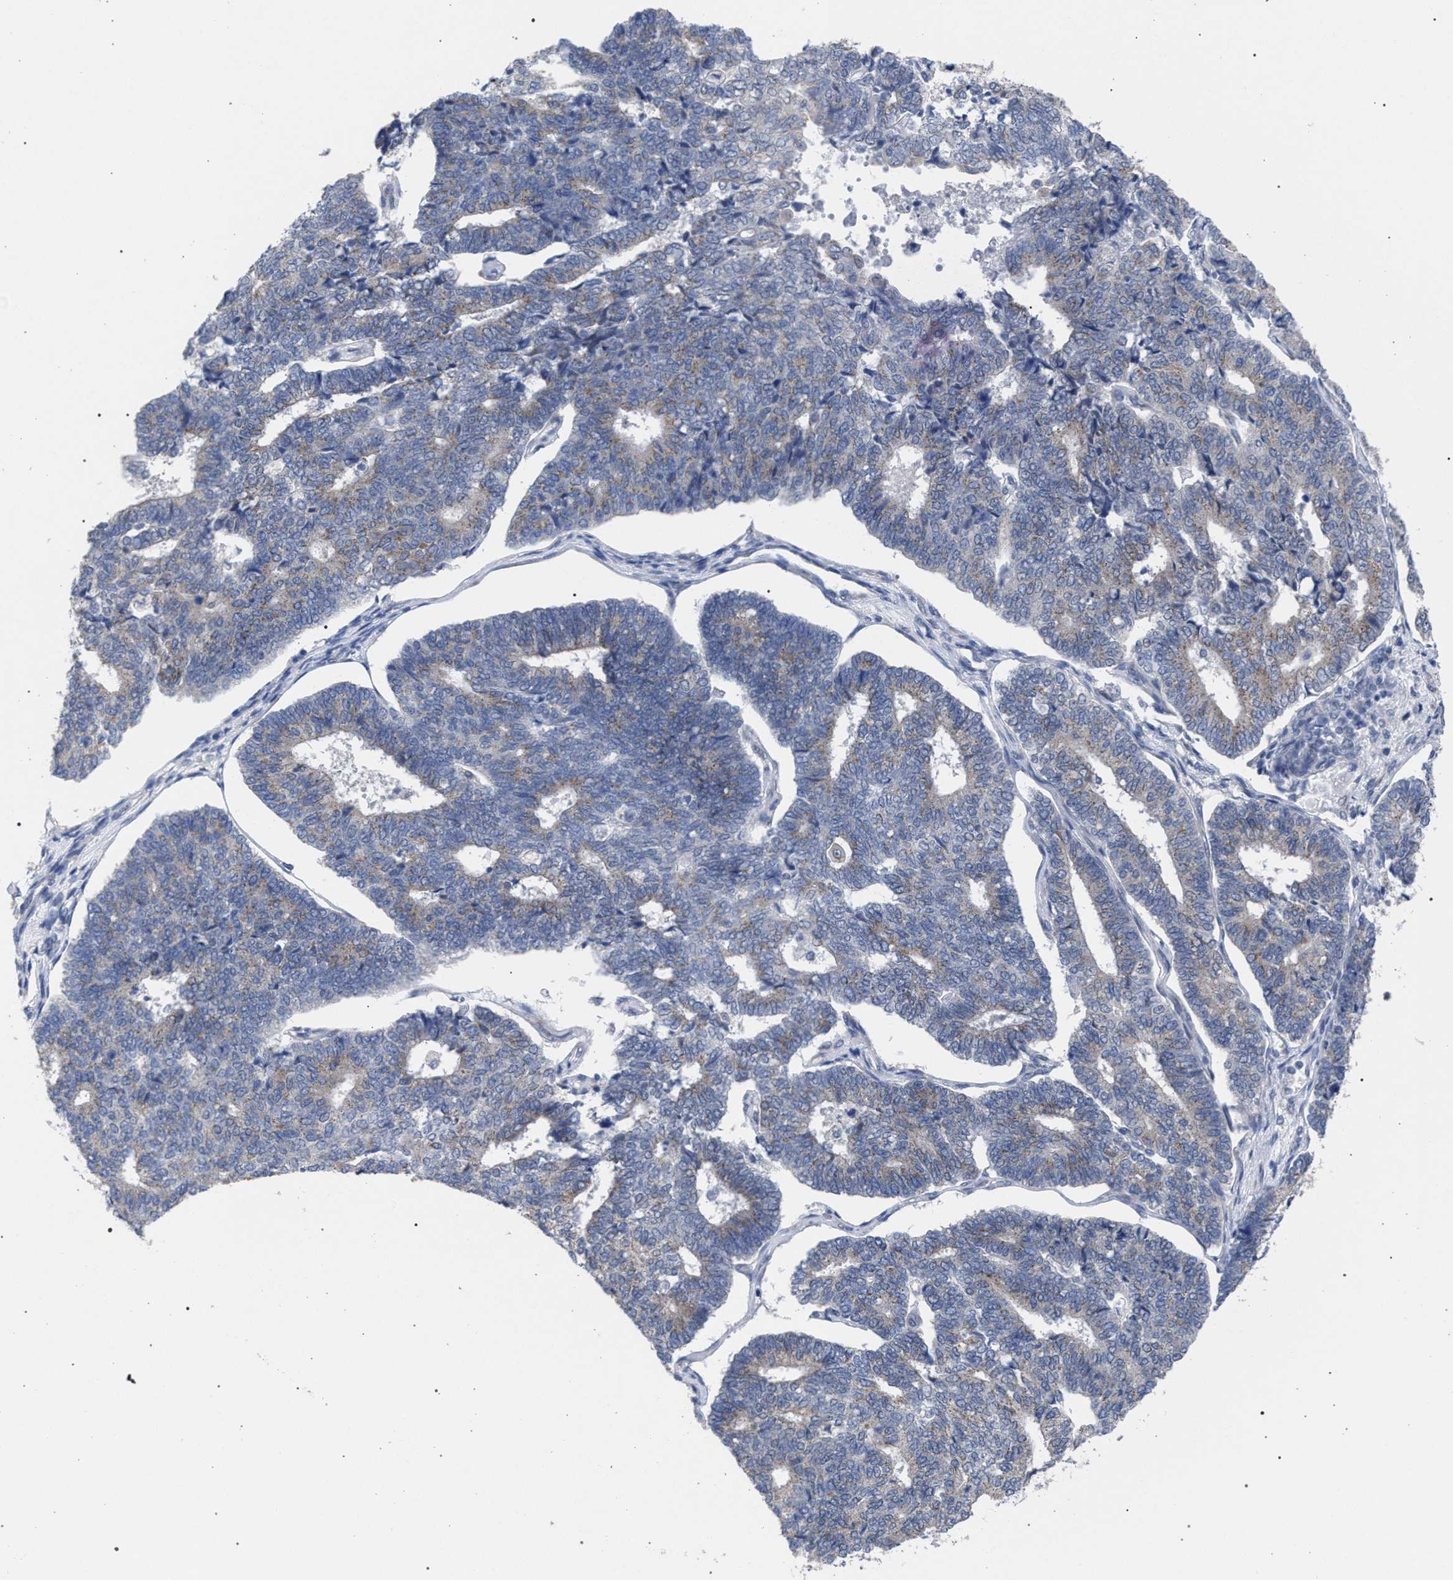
{"staining": {"intensity": "weak", "quantity": "<25%", "location": "cytoplasmic/membranous"}, "tissue": "endometrial cancer", "cell_type": "Tumor cells", "image_type": "cancer", "snomed": [{"axis": "morphology", "description": "Adenocarcinoma, NOS"}, {"axis": "topography", "description": "Endometrium"}], "caption": "High magnification brightfield microscopy of endometrial cancer stained with DAB (brown) and counterstained with hematoxylin (blue): tumor cells show no significant expression.", "gene": "GOLGA2", "patient": {"sex": "female", "age": 70}}